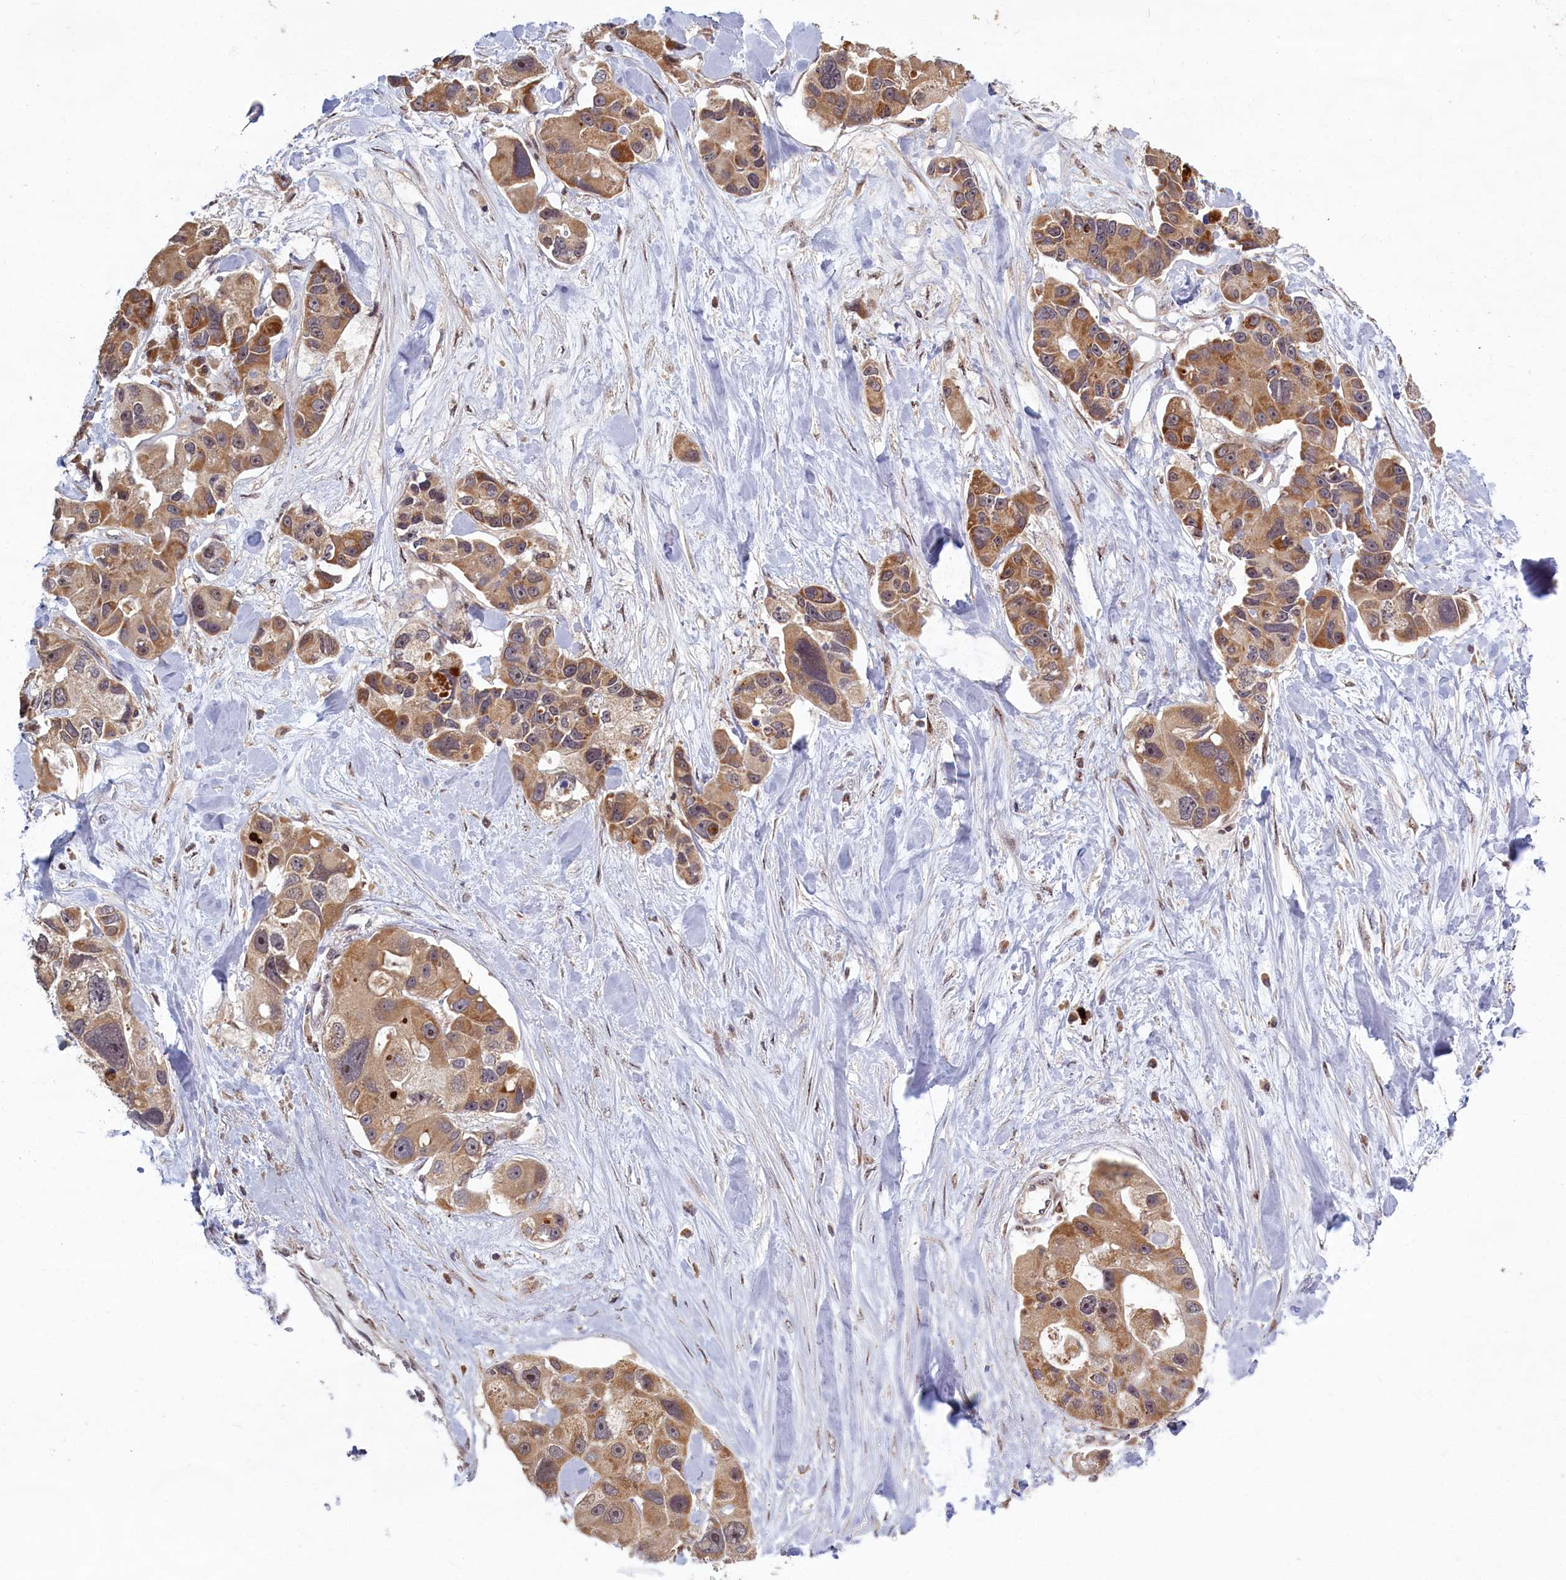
{"staining": {"intensity": "moderate", "quantity": ">75%", "location": "cytoplasmic/membranous"}, "tissue": "lung cancer", "cell_type": "Tumor cells", "image_type": "cancer", "snomed": [{"axis": "morphology", "description": "Adenocarcinoma, NOS"}, {"axis": "topography", "description": "Lung"}], "caption": "Adenocarcinoma (lung) tissue shows moderate cytoplasmic/membranous expression in approximately >75% of tumor cells, visualized by immunohistochemistry.", "gene": "PLA2G10", "patient": {"sex": "female", "age": 54}}